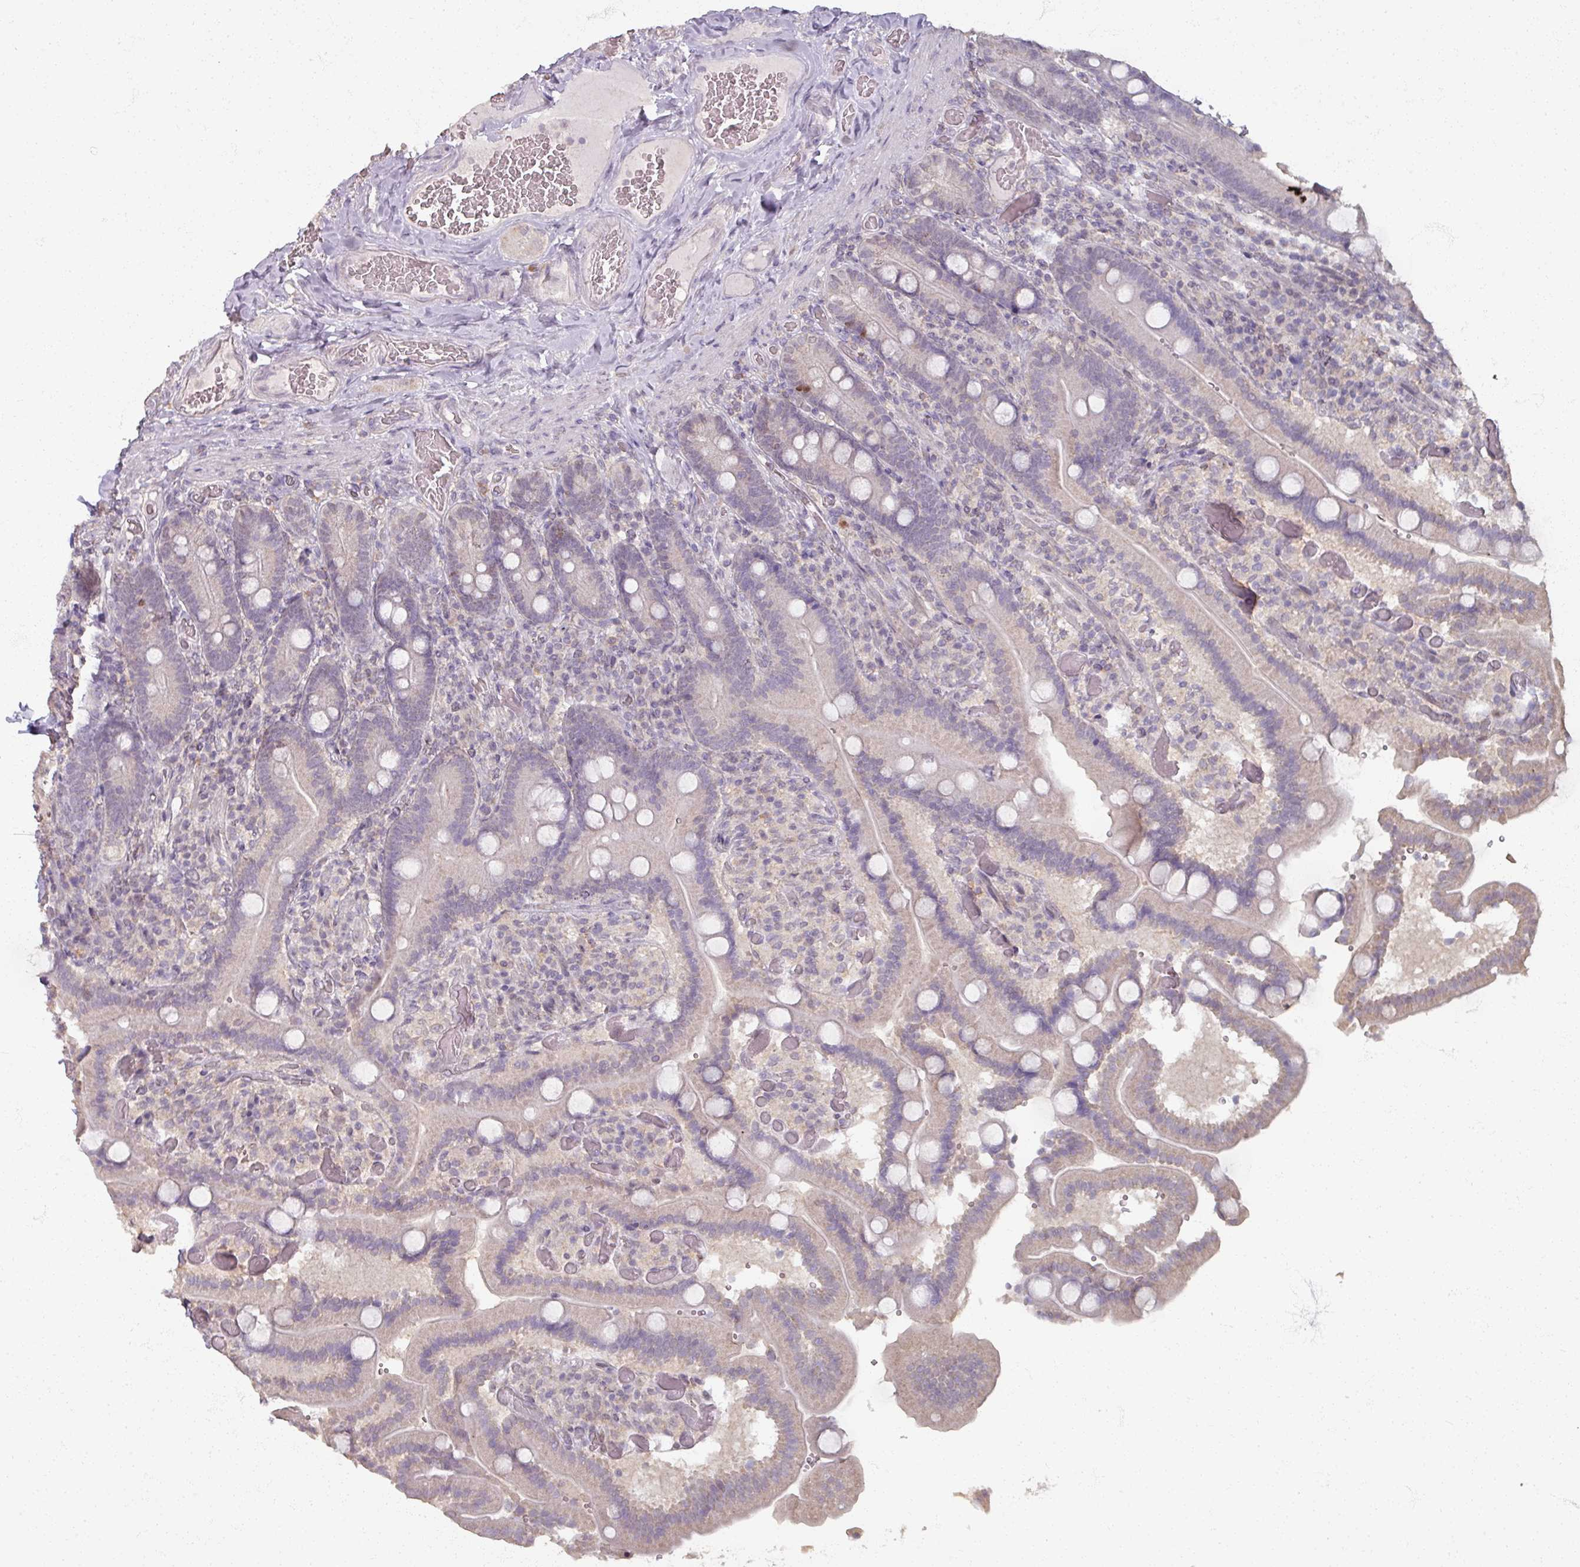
{"staining": {"intensity": "negative", "quantity": "none", "location": "none"}, "tissue": "duodenum", "cell_type": "Glandular cells", "image_type": "normal", "snomed": [{"axis": "morphology", "description": "Normal tissue, NOS"}, {"axis": "topography", "description": "Duodenum"}], "caption": "Glandular cells show no significant staining in normal duodenum. (Stains: DAB immunohistochemistry (IHC) with hematoxylin counter stain, Microscopy: brightfield microscopy at high magnification).", "gene": "SOX11", "patient": {"sex": "female", "age": 62}}